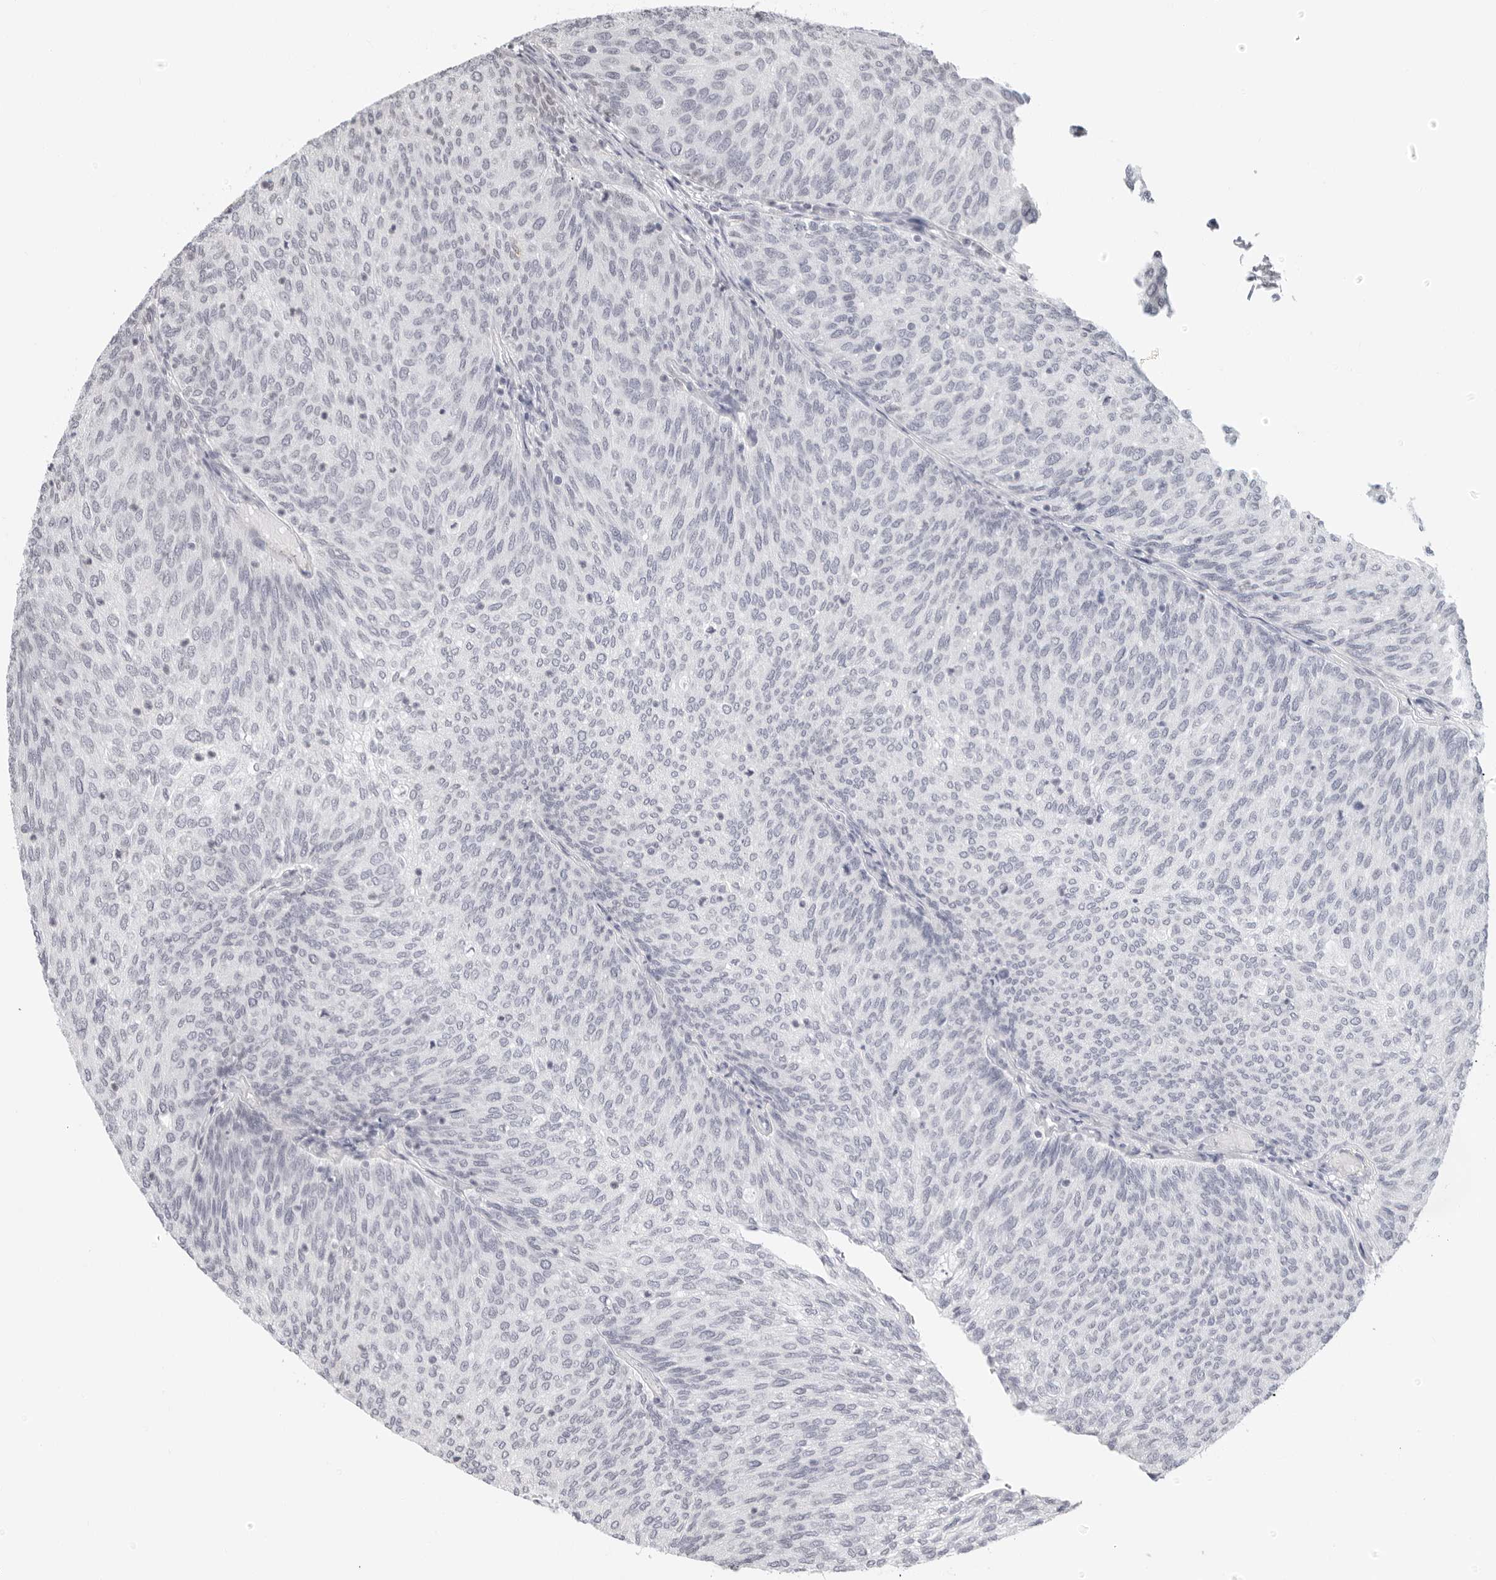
{"staining": {"intensity": "negative", "quantity": "none", "location": "none"}, "tissue": "urothelial cancer", "cell_type": "Tumor cells", "image_type": "cancer", "snomed": [{"axis": "morphology", "description": "Urothelial carcinoma, Low grade"}, {"axis": "topography", "description": "Urinary bladder"}], "caption": "The micrograph displays no significant staining in tumor cells of urothelial cancer.", "gene": "MSH6", "patient": {"sex": "female", "age": 79}}